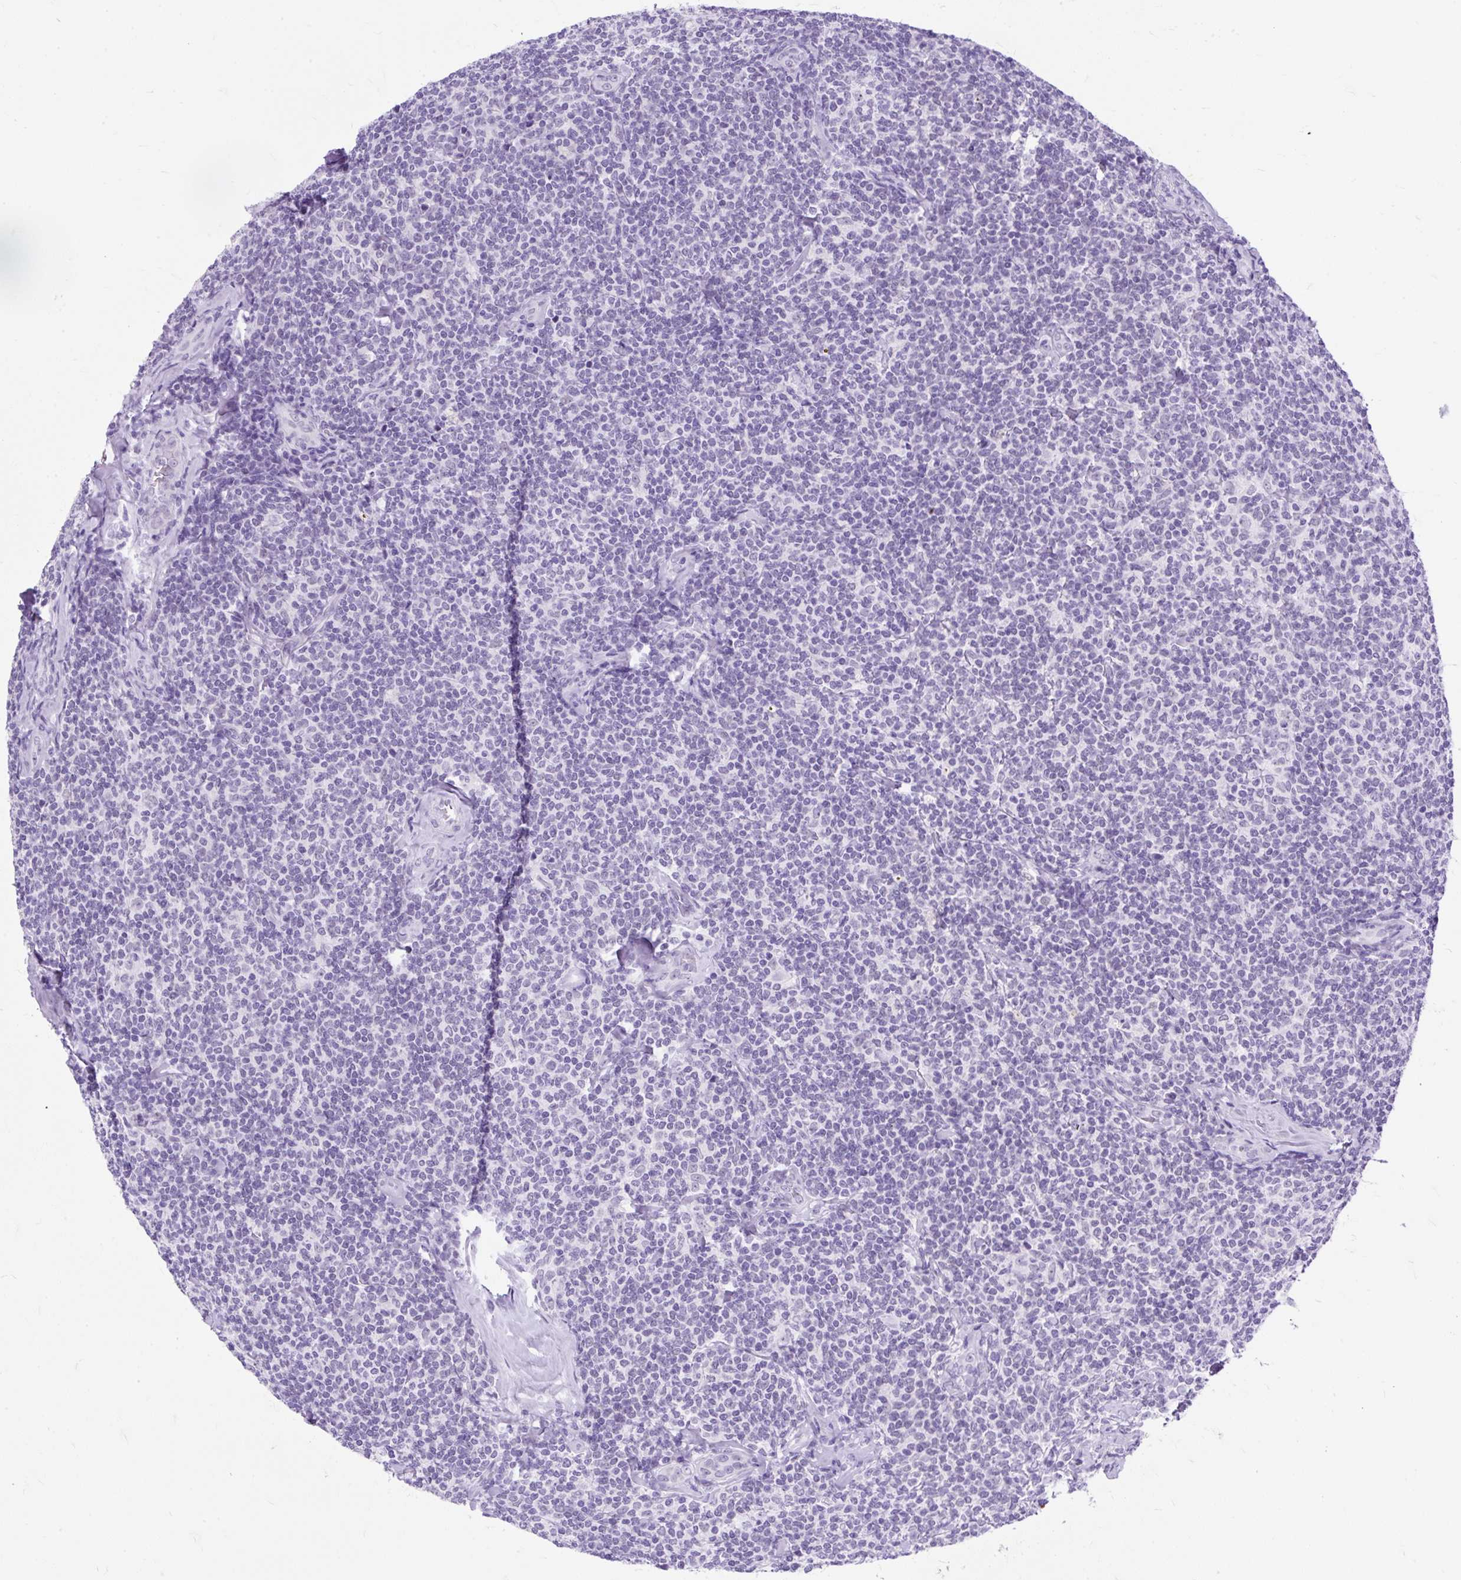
{"staining": {"intensity": "negative", "quantity": "none", "location": "none"}, "tissue": "lymphoma", "cell_type": "Tumor cells", "image_type": "cancer", "snomed": [{"axis": "morphology", "description": "Malignant lymphoma, non-Hodgkin's type, Low grade"}, {"axis": "topography", "description": "Lymph node"}], "caption": "Photomicrograph shows no significant protein staining in tumor cells of lymphoma.", "gene": "SCGB1A1", "patient": {"sex": "female", "age": 56}}